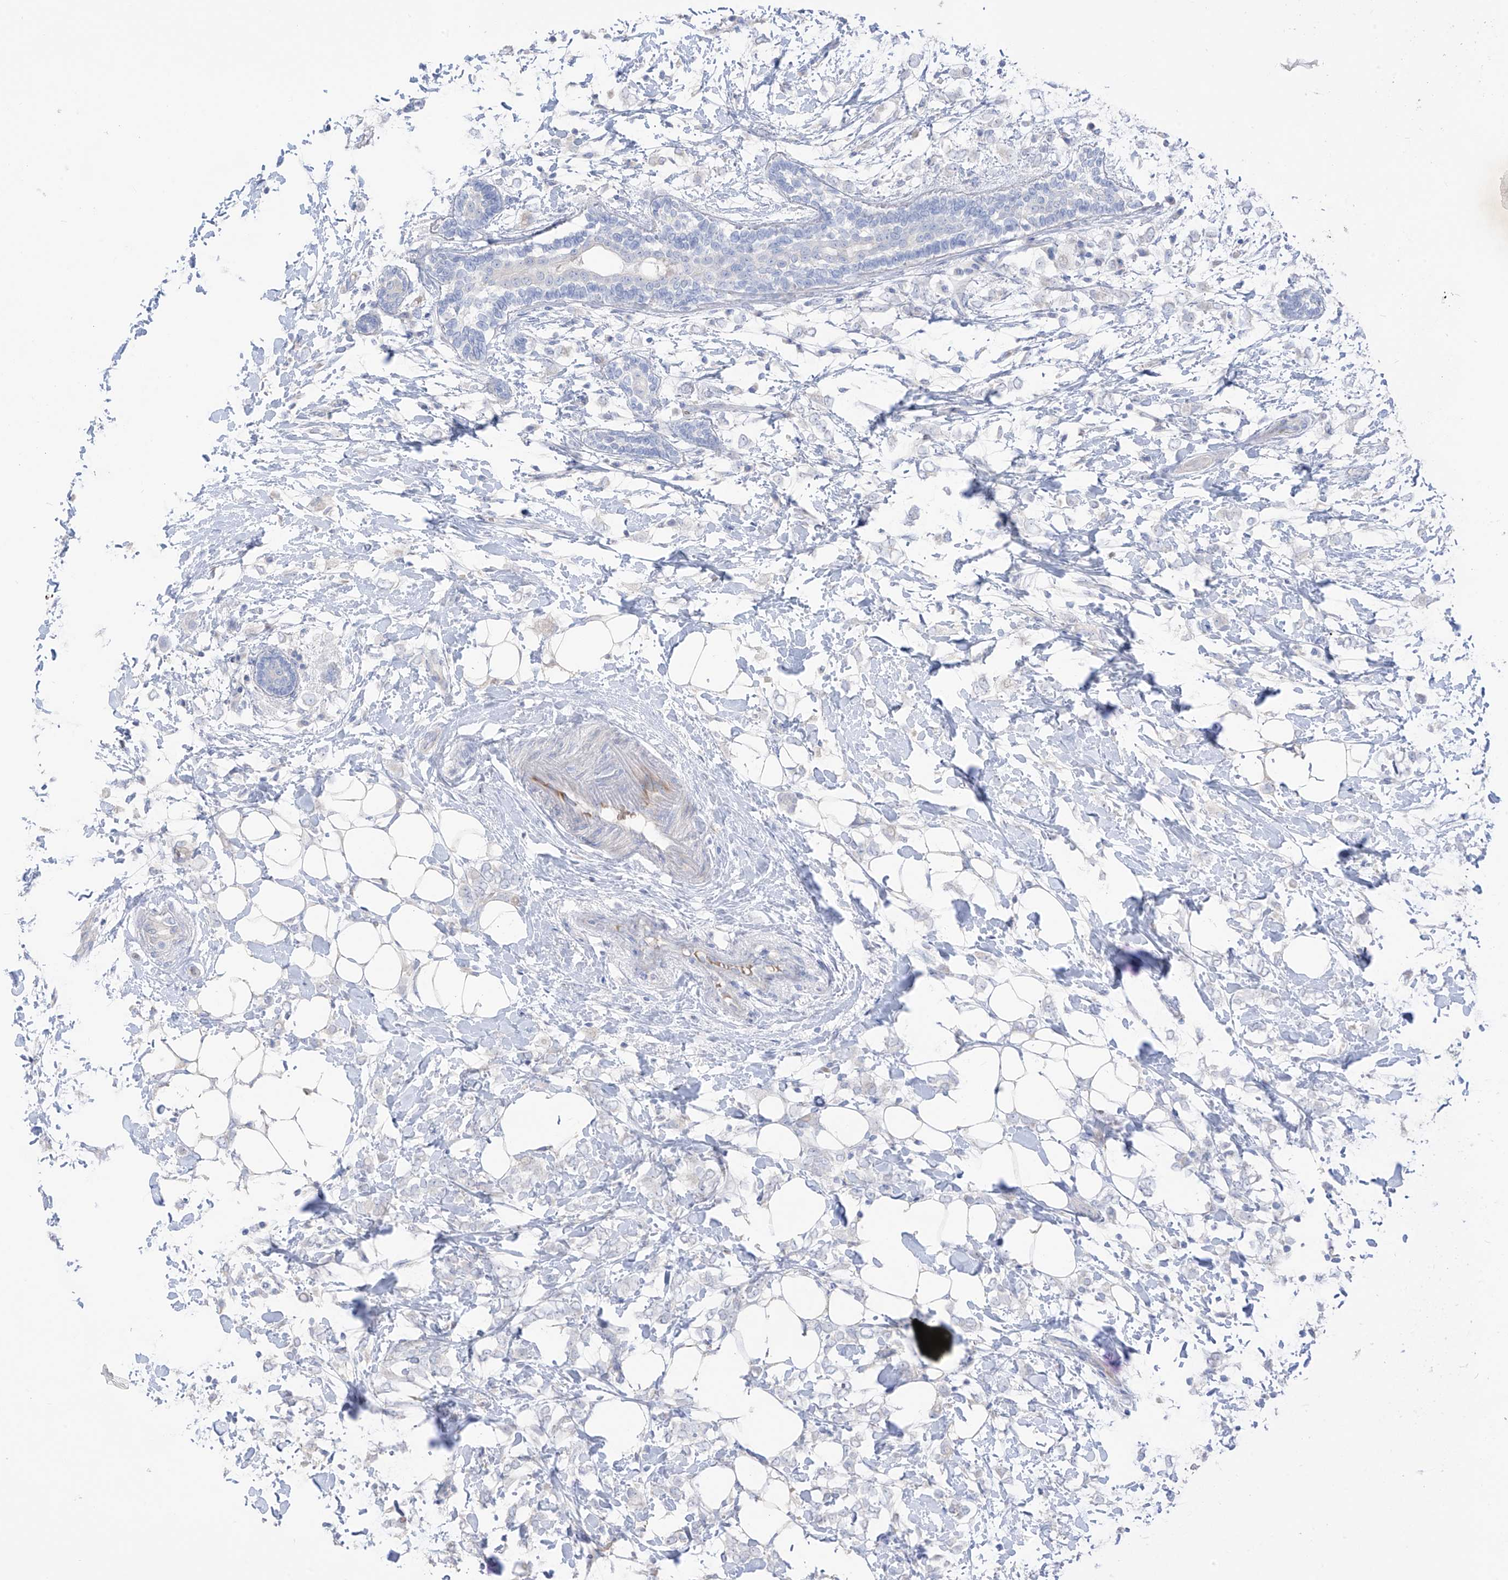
{"staining": {"intensity": "negative", "quantity": "none", "location": "none"}, "tissue": "breast cancer", "cell_type": "Tumor cells", "image_type": "cancer", "snomed": [{"axis": "morphology", "description": "Normal tissue, NOS"}, {"axis": "morphology", "description": "Lobular carcinoma"}, {"axis": "topography", "description": "Breast"}], "caption": "Breast cancer (lobular carcinoma) was stained to show a protein in brown. There is no significant positivity in tumor cells.", "gene": "ASPRV1", "patient": {"sex": "female", "age": 47}}